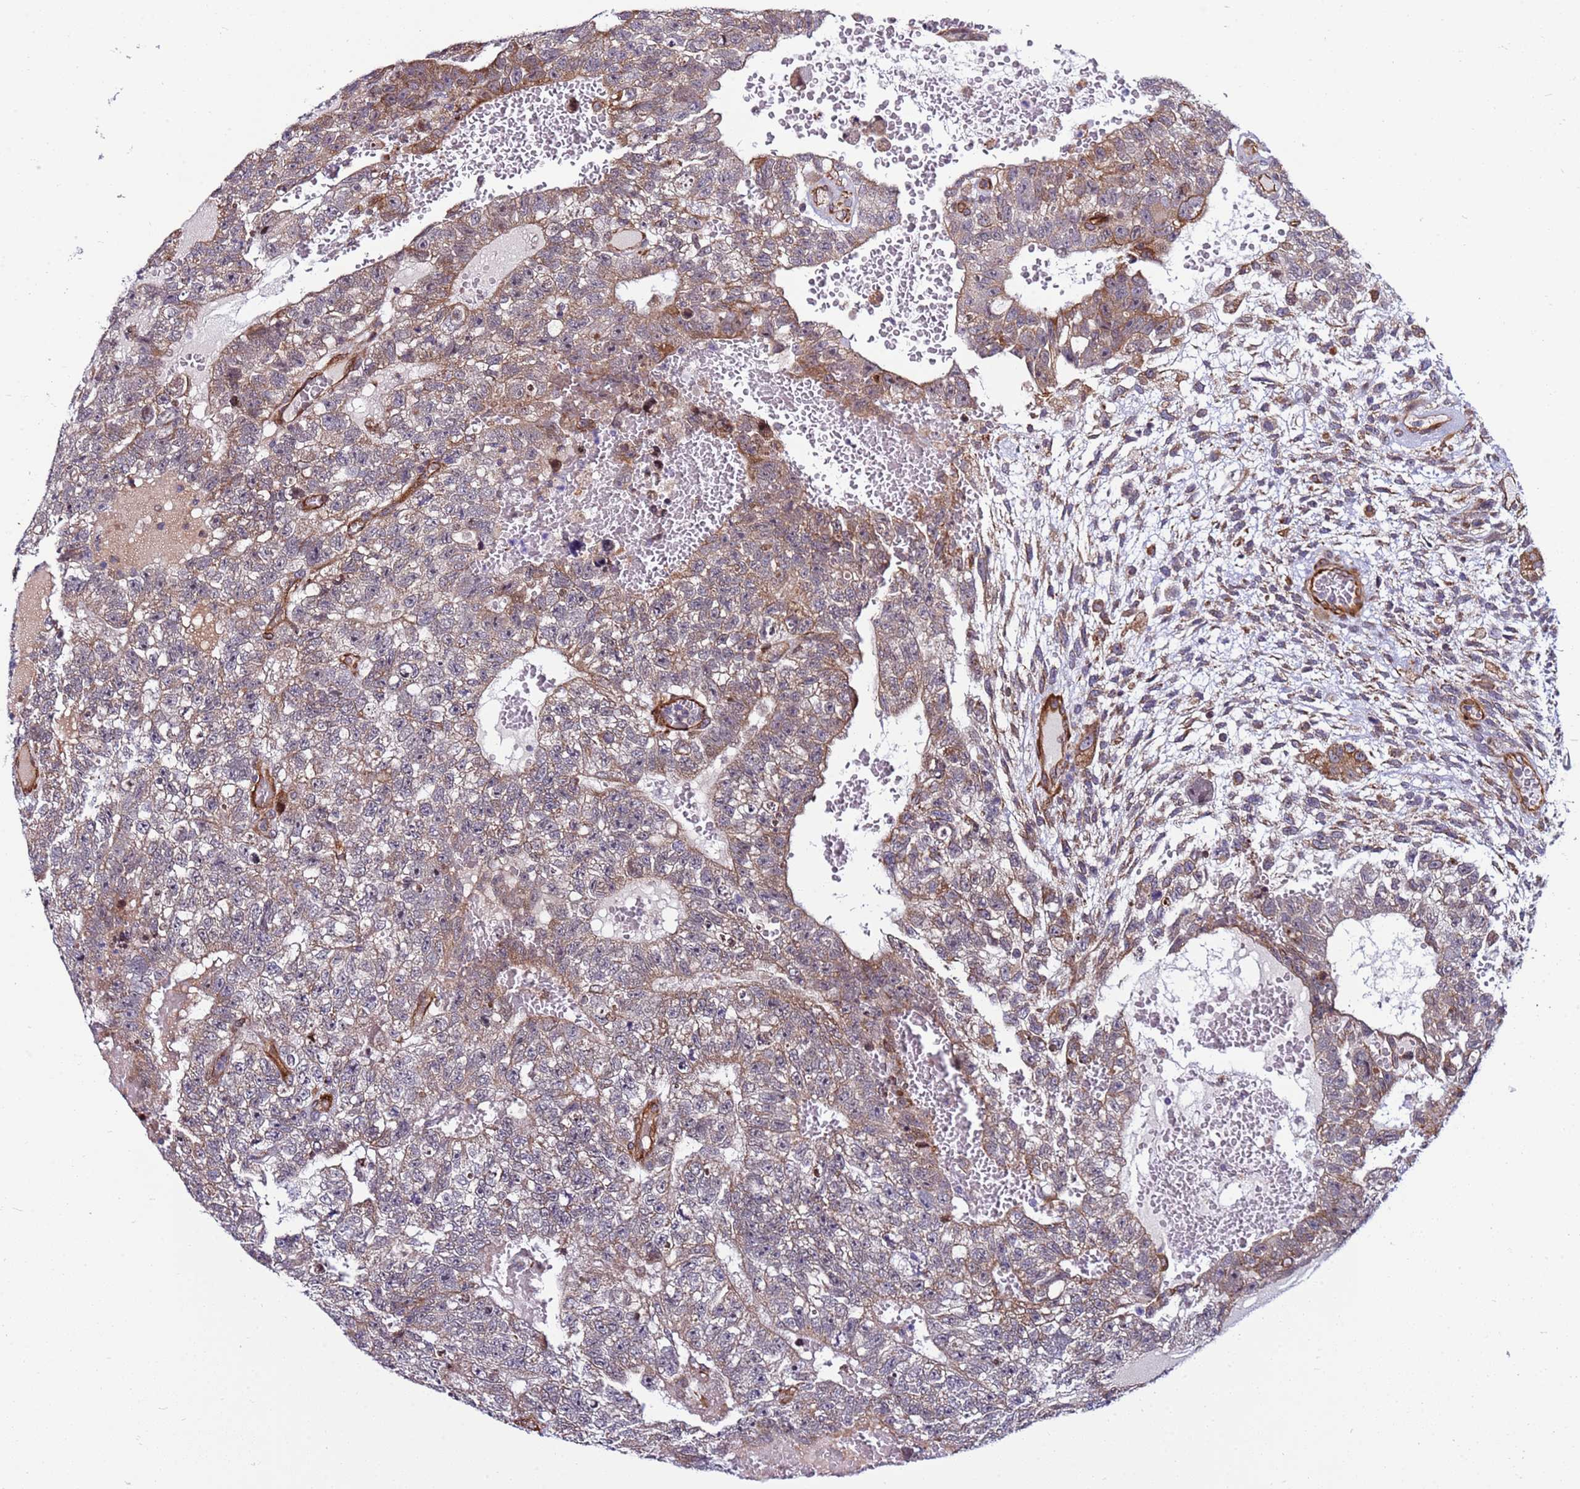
{"staining": {"intensity": "moderate", "quantity": "<25%", "location": "cytoplasmic/membranous"}, "tissue": "testis cancer", "cell_type": "Tumor cells", "image_type": "cancer", "snomed": [{"axis": "morphology", "description": "Carcinoma, Embryonal, NOS"}, {"axis": "topography", "description": "Testis"}], "caption": "An image of testis cancer stained for a protein demonstrates moderate cytoplasmic/membranous brown staining in tumor cells.", "gene": "MCRIP1", "patient": {"sex": "male", "age": 26}}